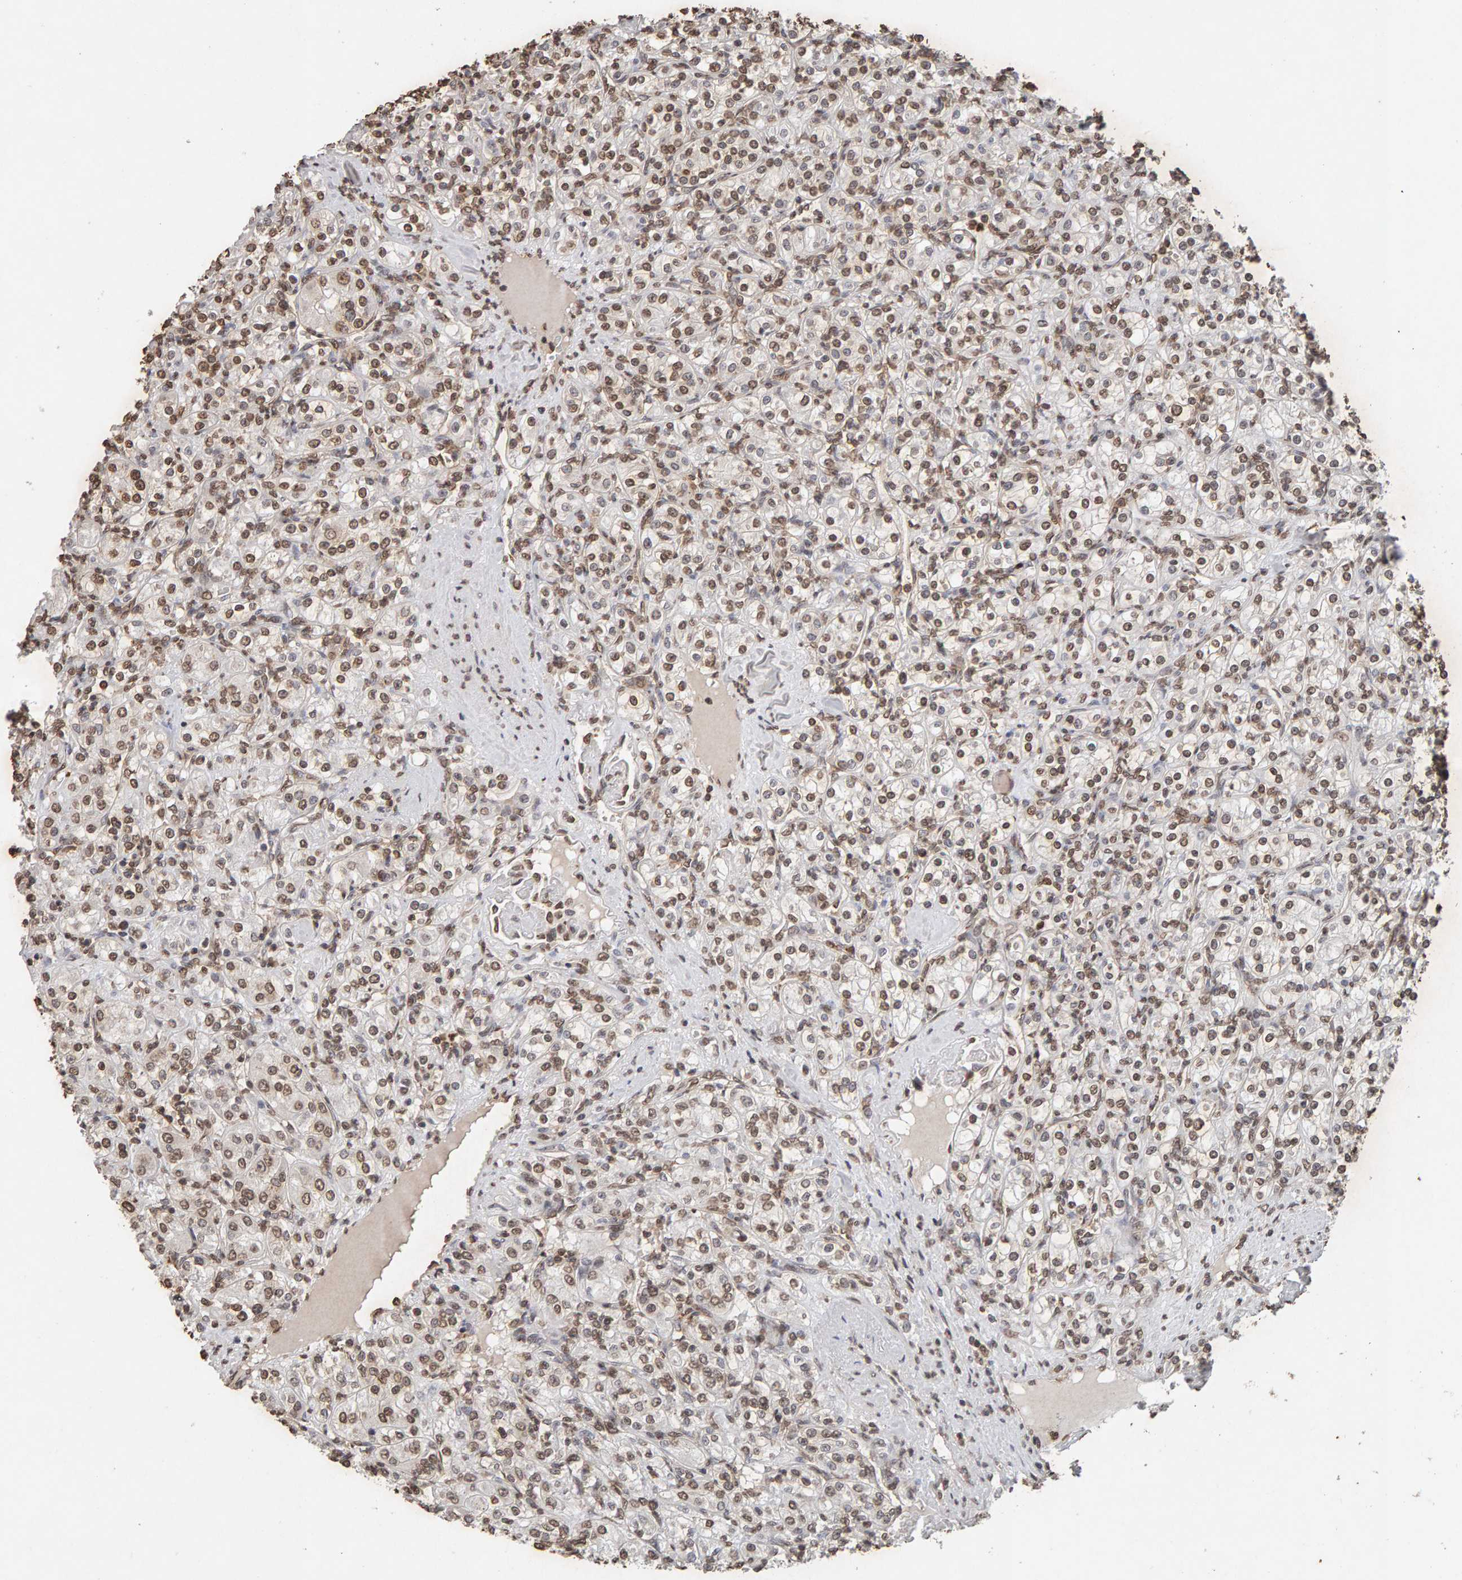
{"staining": {"intensity": "moderate", "quantity": ">75%", "location": "nuclear"}, "tissue": "renal cancer", "cell_type": "Tumor cells", "image_type": "cancer", "snomed": [{"axis": "morphology", "description": "Adenocarcinoma, NOS"}, {"axis": "topography", "description": "Kidney"}], "caption": "Renal adenocarcinoma was stained to show a protein in brown. There is medium levels of moderate nuclear expression in approximately >75% of tumor cells. Using DAB (brown) and hematoxylin (blue) stains, captured at high magnification using brightfield microscopy.", "gene": "DNAJB5", "patient": {"sex": "male", "age": 77}}